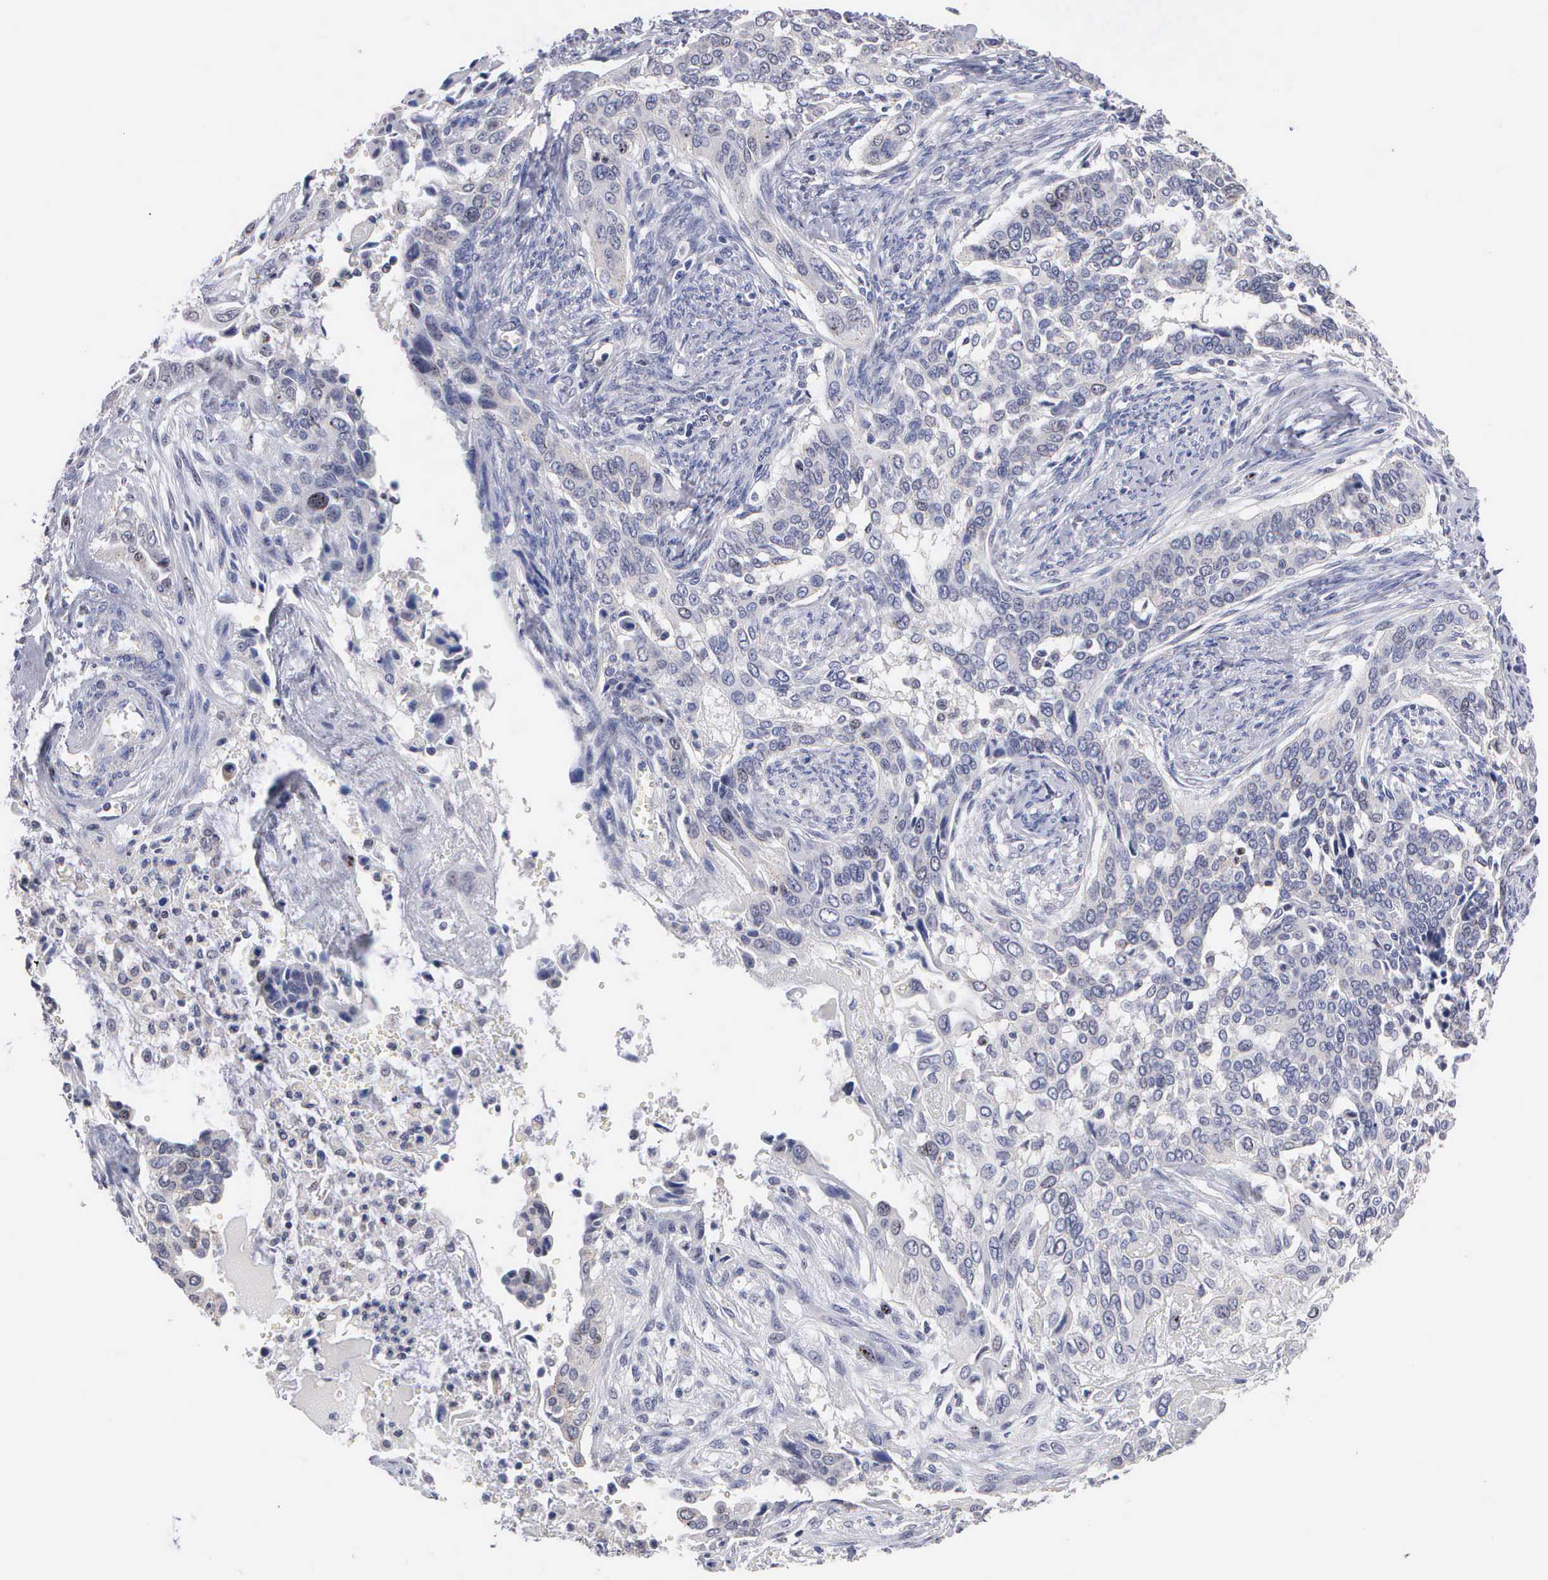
{"staining": {"intensity": "weak", "quantity": "<25%", "location": "nuclear"}, "tissue": "cervical cancer", "cell_type": "Tumor cells", "image_type": "cancer", "snomed": [{"axis": "morphology", "description": "Squamous cell carcinoma, NOS"}, {"axis": "topography", "description": "Cervix"}], "caption": "DAB immunohistochemical staining of human cervical cancer reveals no significant staining in tumor cells.", "gene": "KDM6A", "patient": {"sex": "female", "age": 34}}